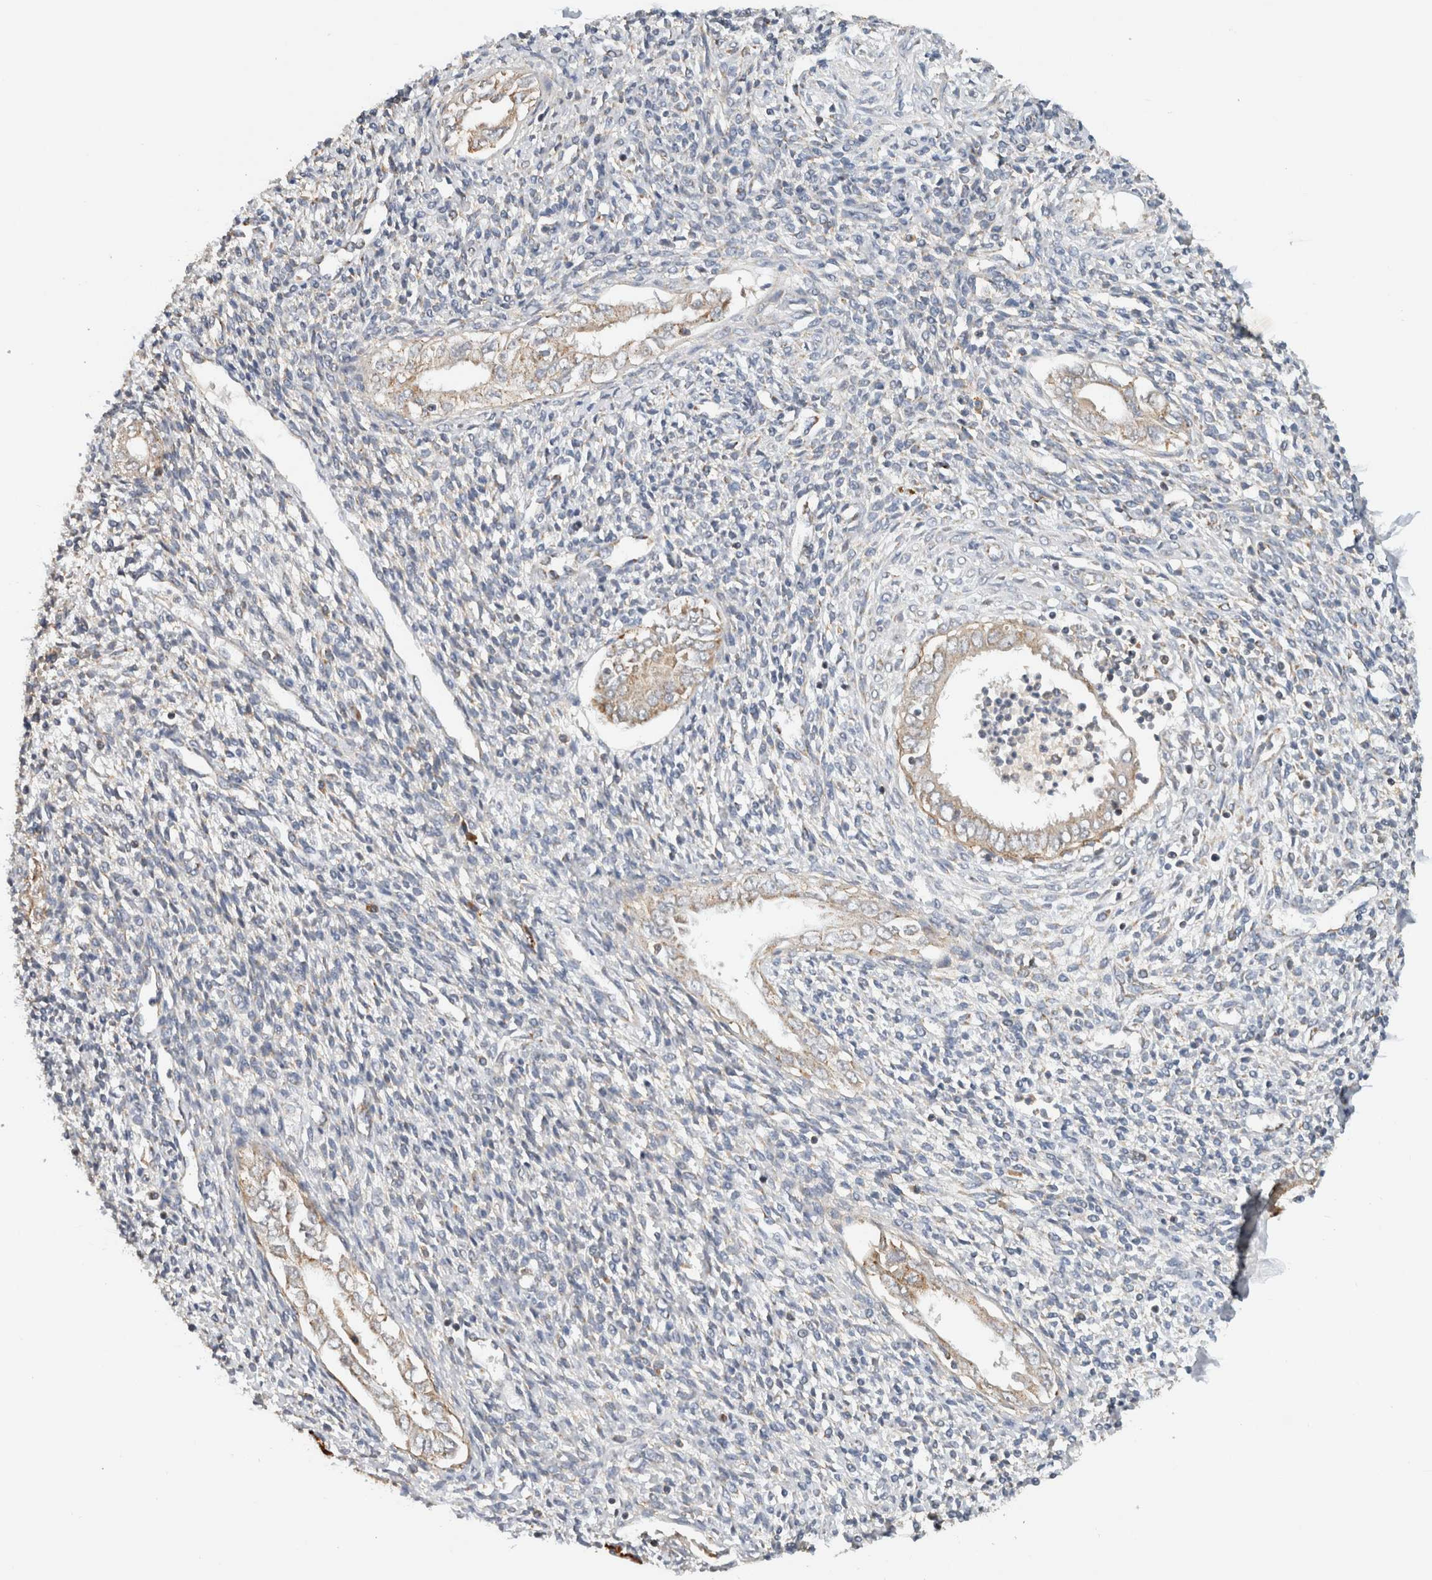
{"staining": {"intensity": "negative", "quantity": "none", "location": "none"}, "tissue": "endometrium", "cell_type": "Cells in endometrial stroma", "image_type": "normal", "snomed": [{"axis": "morphology", "description": "Normal tissue, NOS"}, {"axis": "topography", "description": "Endometrium"}], "caption": "The histopathology image demonstrates no staining of cells in endometrial stroma in benign endometrium.", "gene": "AMPD1", "patient": {"sex": "female", "age": 66}}